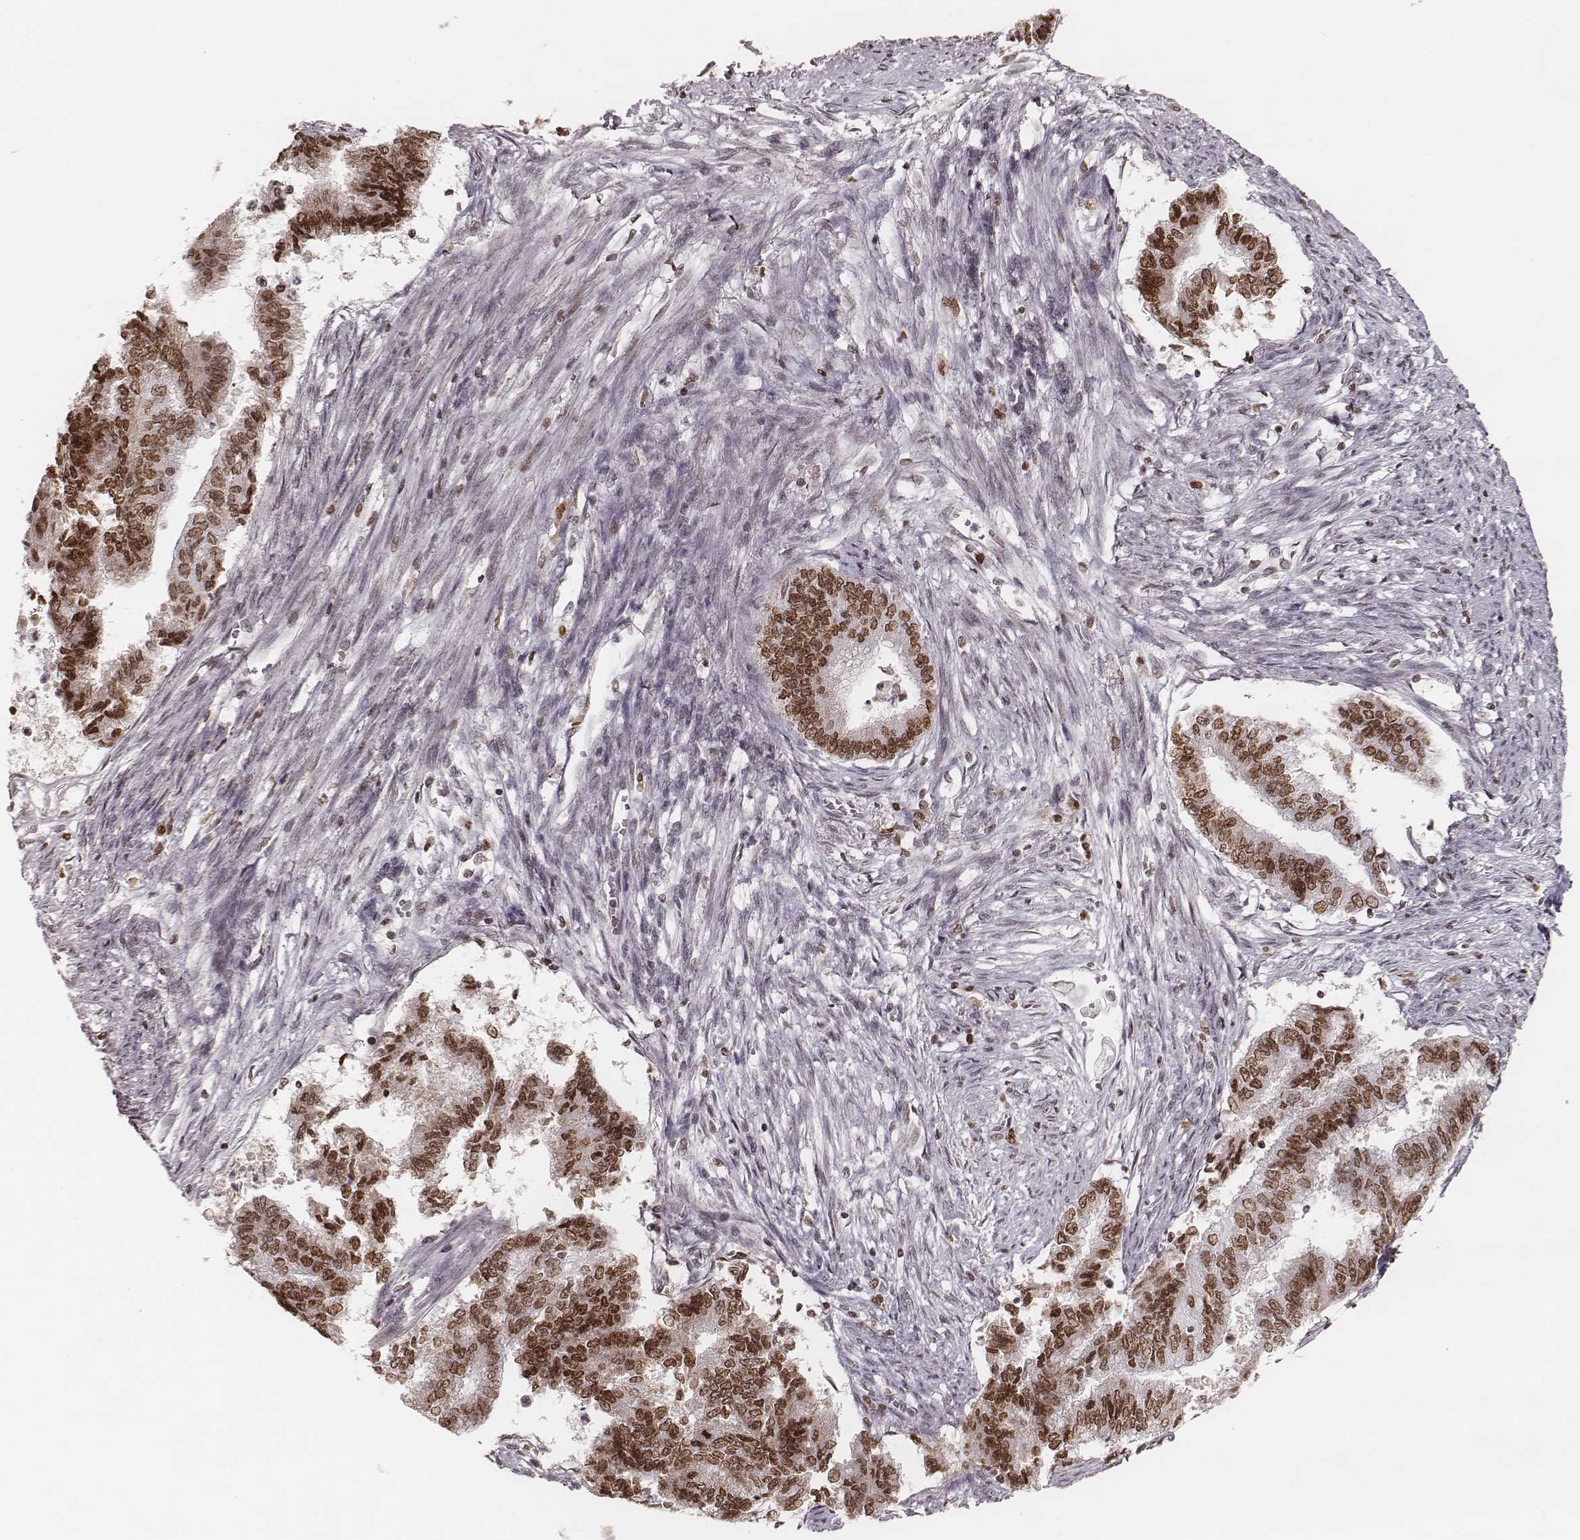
{"staining": {"intensity": "moderate", "quantity": ">75%", "location": "nuclear"}, "tissue": "endometrial cancer", "cell_type": "Tumor cells", "image_type": "cancer", "snomed": [{"axis": "morphology", "description": "Adenocarcinoma, NOS"}, {"axis": "topography", "description": "Endometrium"}], "caption": "There is medium levels of moderate nuclear positivity in tumor cells of endometrial cancer, as demonstrated by immunohistochemical staining (brown color).", "gene": "PARP1", "patient": {"sex": "female", "age": 65}}